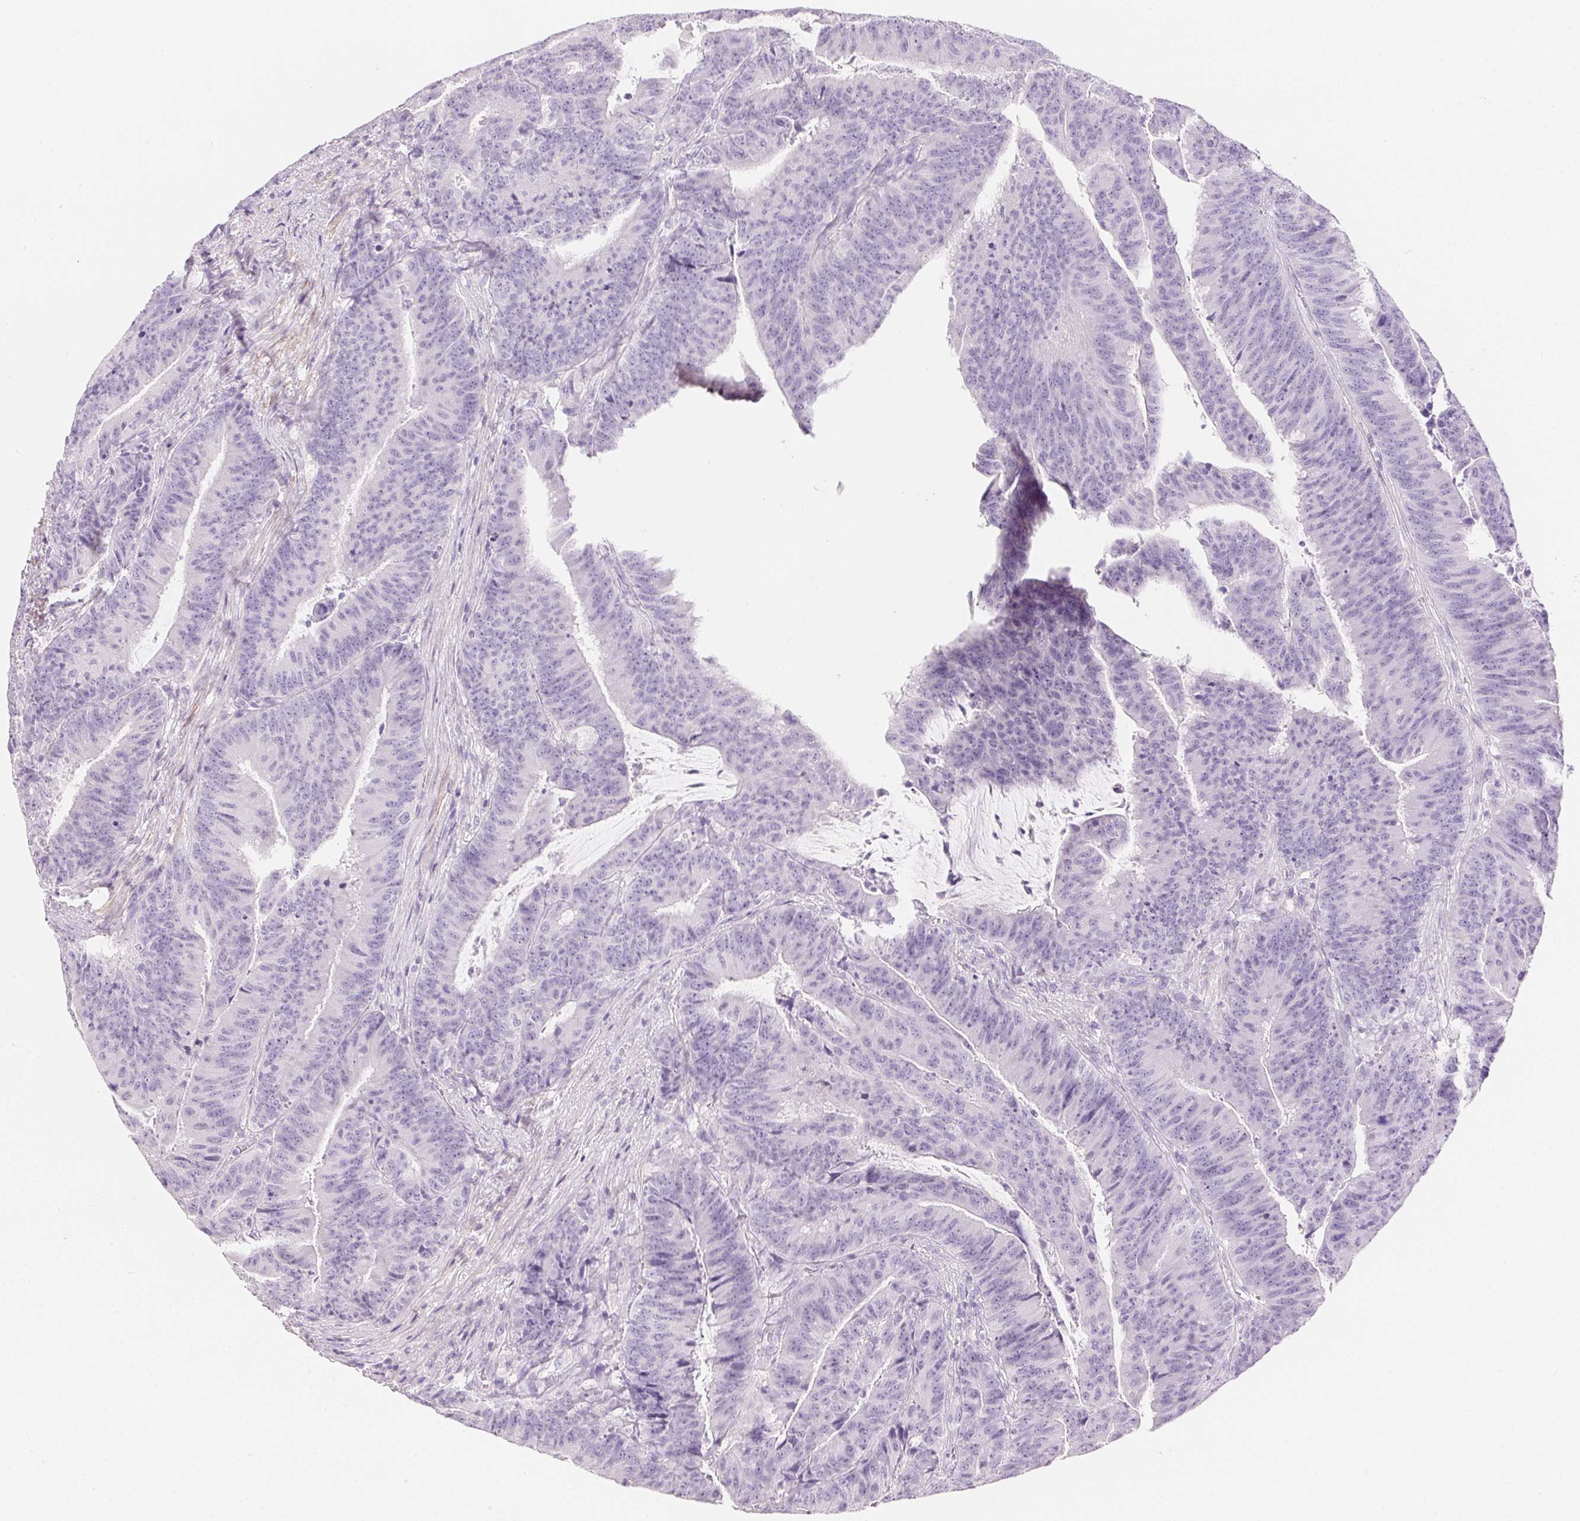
{"staining": {"intensity": "negative", "quantity": "none", "location": "none"}, "tissue": "colorectal cancer", "cell_type": "Tumor cells", "image_type": "cancer", "snomed": [{"axis": "morphology", "description": "Adenocarcinoma, NOS"}, {"axis": "topography", "description": "Colon"}], "caption": "Micrograph shows no significant protein expression in tumor cells of adenocarcinoma (colorectal).", "gene": "KCNE2", "patient": {"sex": "female", "age": 78}}